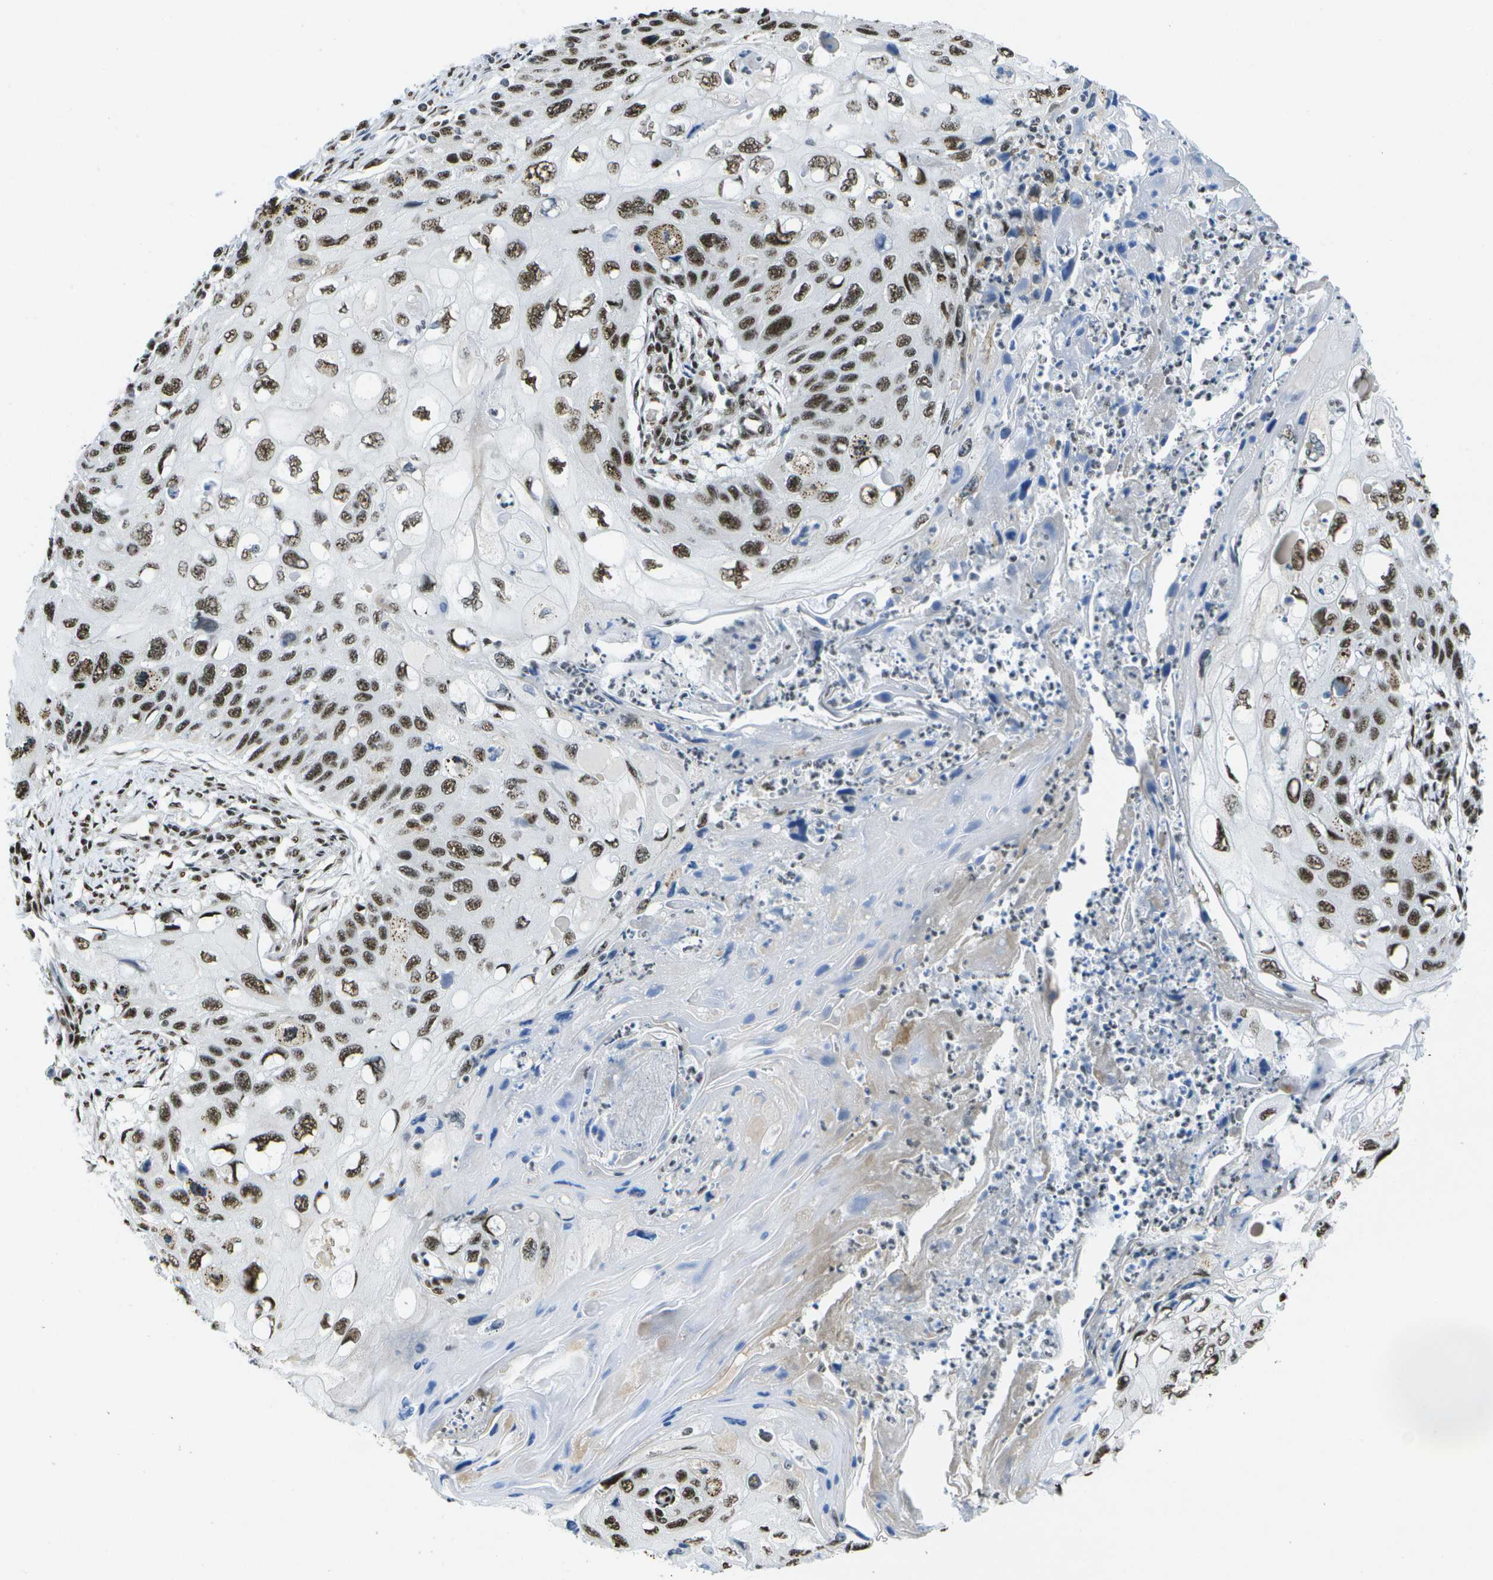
{"staining": {"intensity": "strong", "quantity": ">75%", "location": "nuclear"}, "tissue": "cervical cancer", "cell_type": "Tumor cells", "image_type": "cancer", "snomed": [{"axis": "morphology", "description": "Squamous cell carcinoma, NOS"}, {"axis": "topography", "description": "Cervix"}], "caption": "Brown immunohistochemical staining in human cervical squamous cell carcinoma reveals strong nuclear staining in about >75% of tumor cells. The protein is stained brown, and the nuclei are stained in blue (DAB (3,3'-diaminobenzidine) IHC with brightfield microscopy, high magnification).", "gene": "NSRP1", "patient": {"sex": "female", "age": 70}}